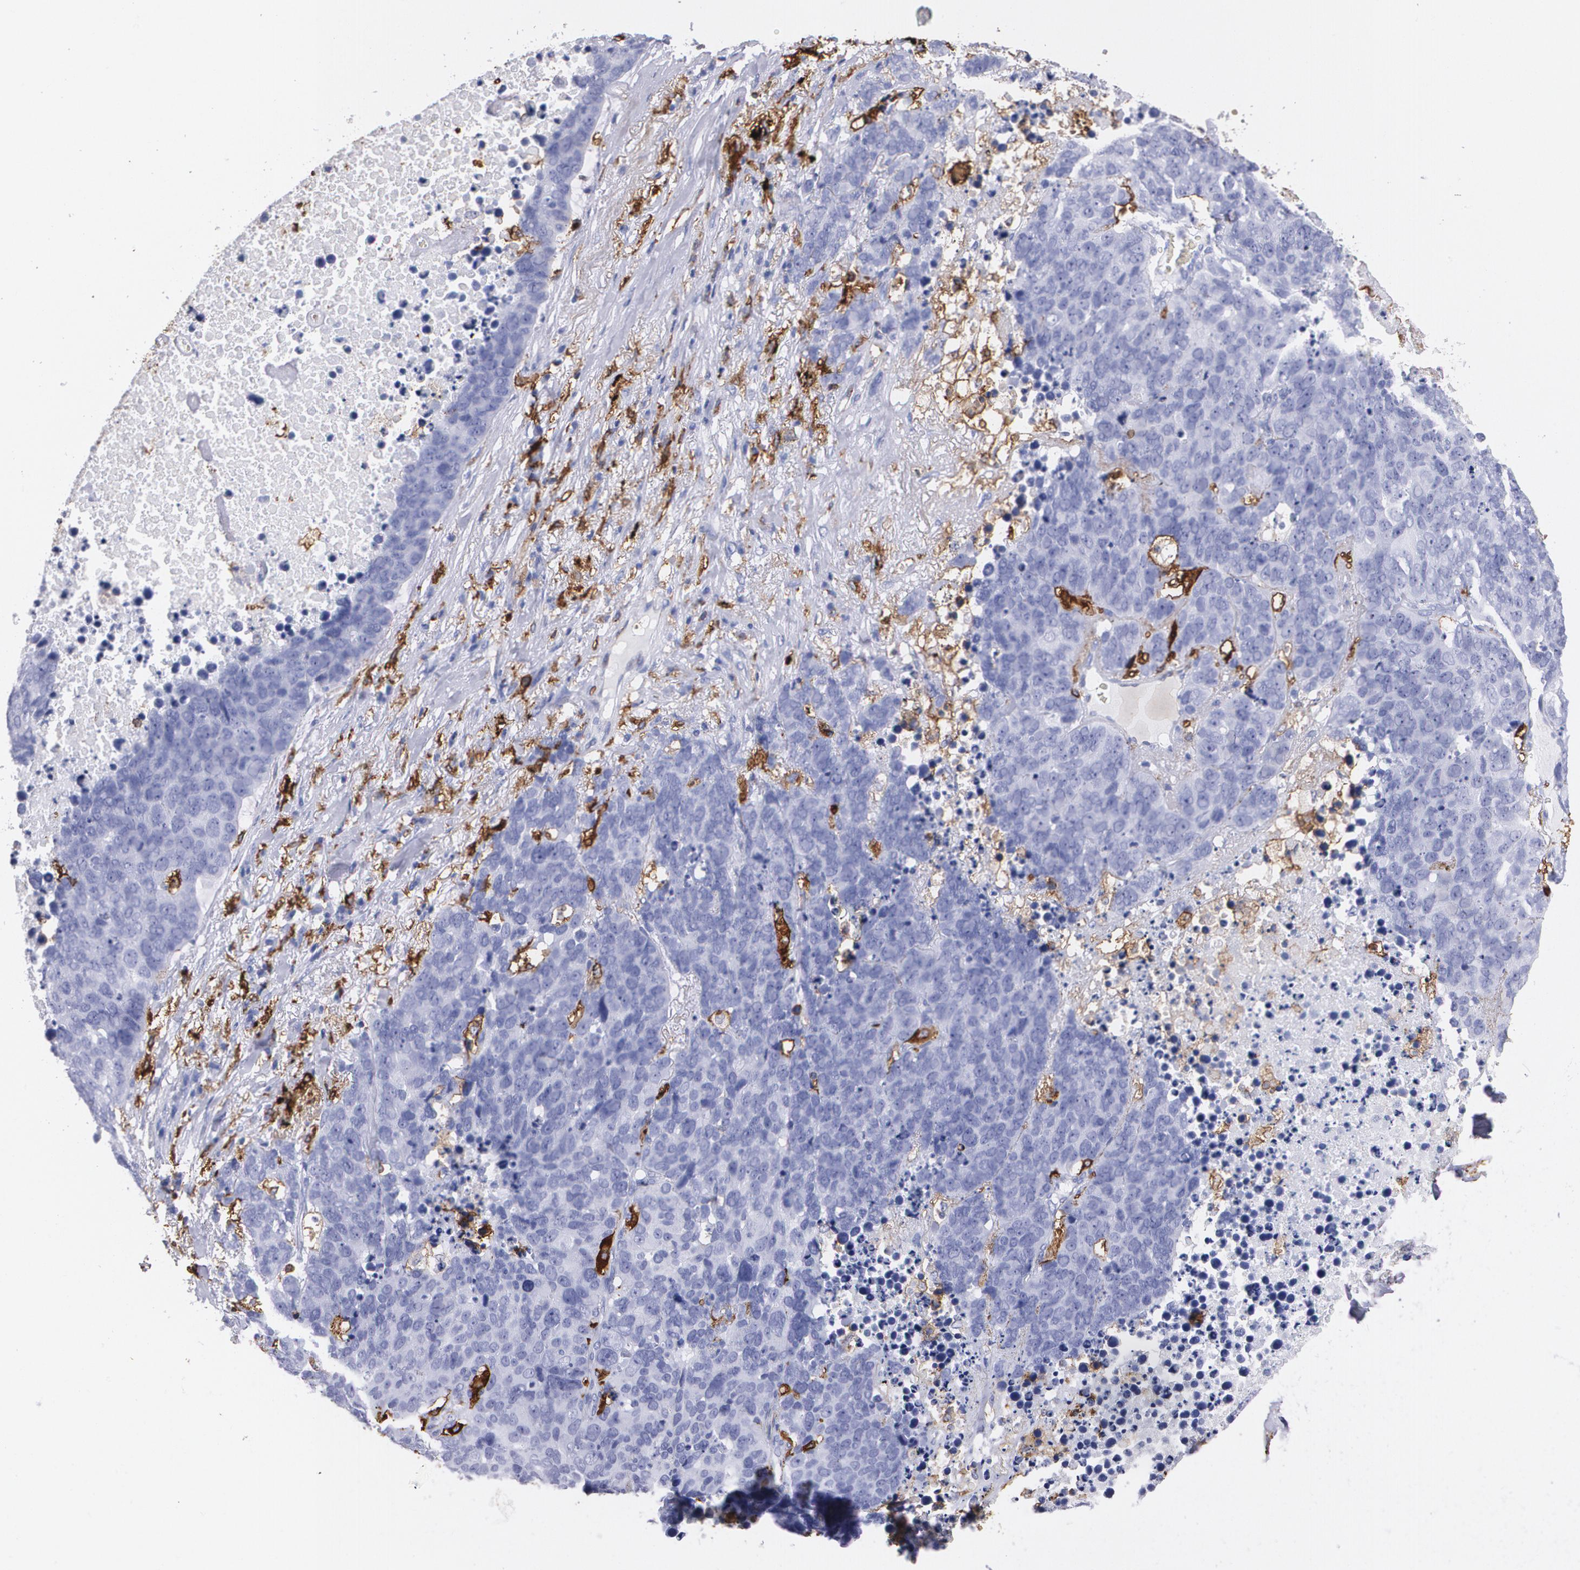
{"staining": {"intensity": "negative", "quantity": "none", "location": "none"}, "tissue": "lung cancer", "cell_type": "Tumor cells", "image_type": "cancer", "snomed": [{"axis": "morphology", "description": "Carcinoid, malignant, NOS"}, {"axis": "topography", "description": "Lung"}], "caption": "Malignant carcinoid (lung) was stained to show a protein in brown. There is no significant staining in tumor cells.", "gene": "HLA-DRA", "patient": {"sex": "male", "age": 60}}